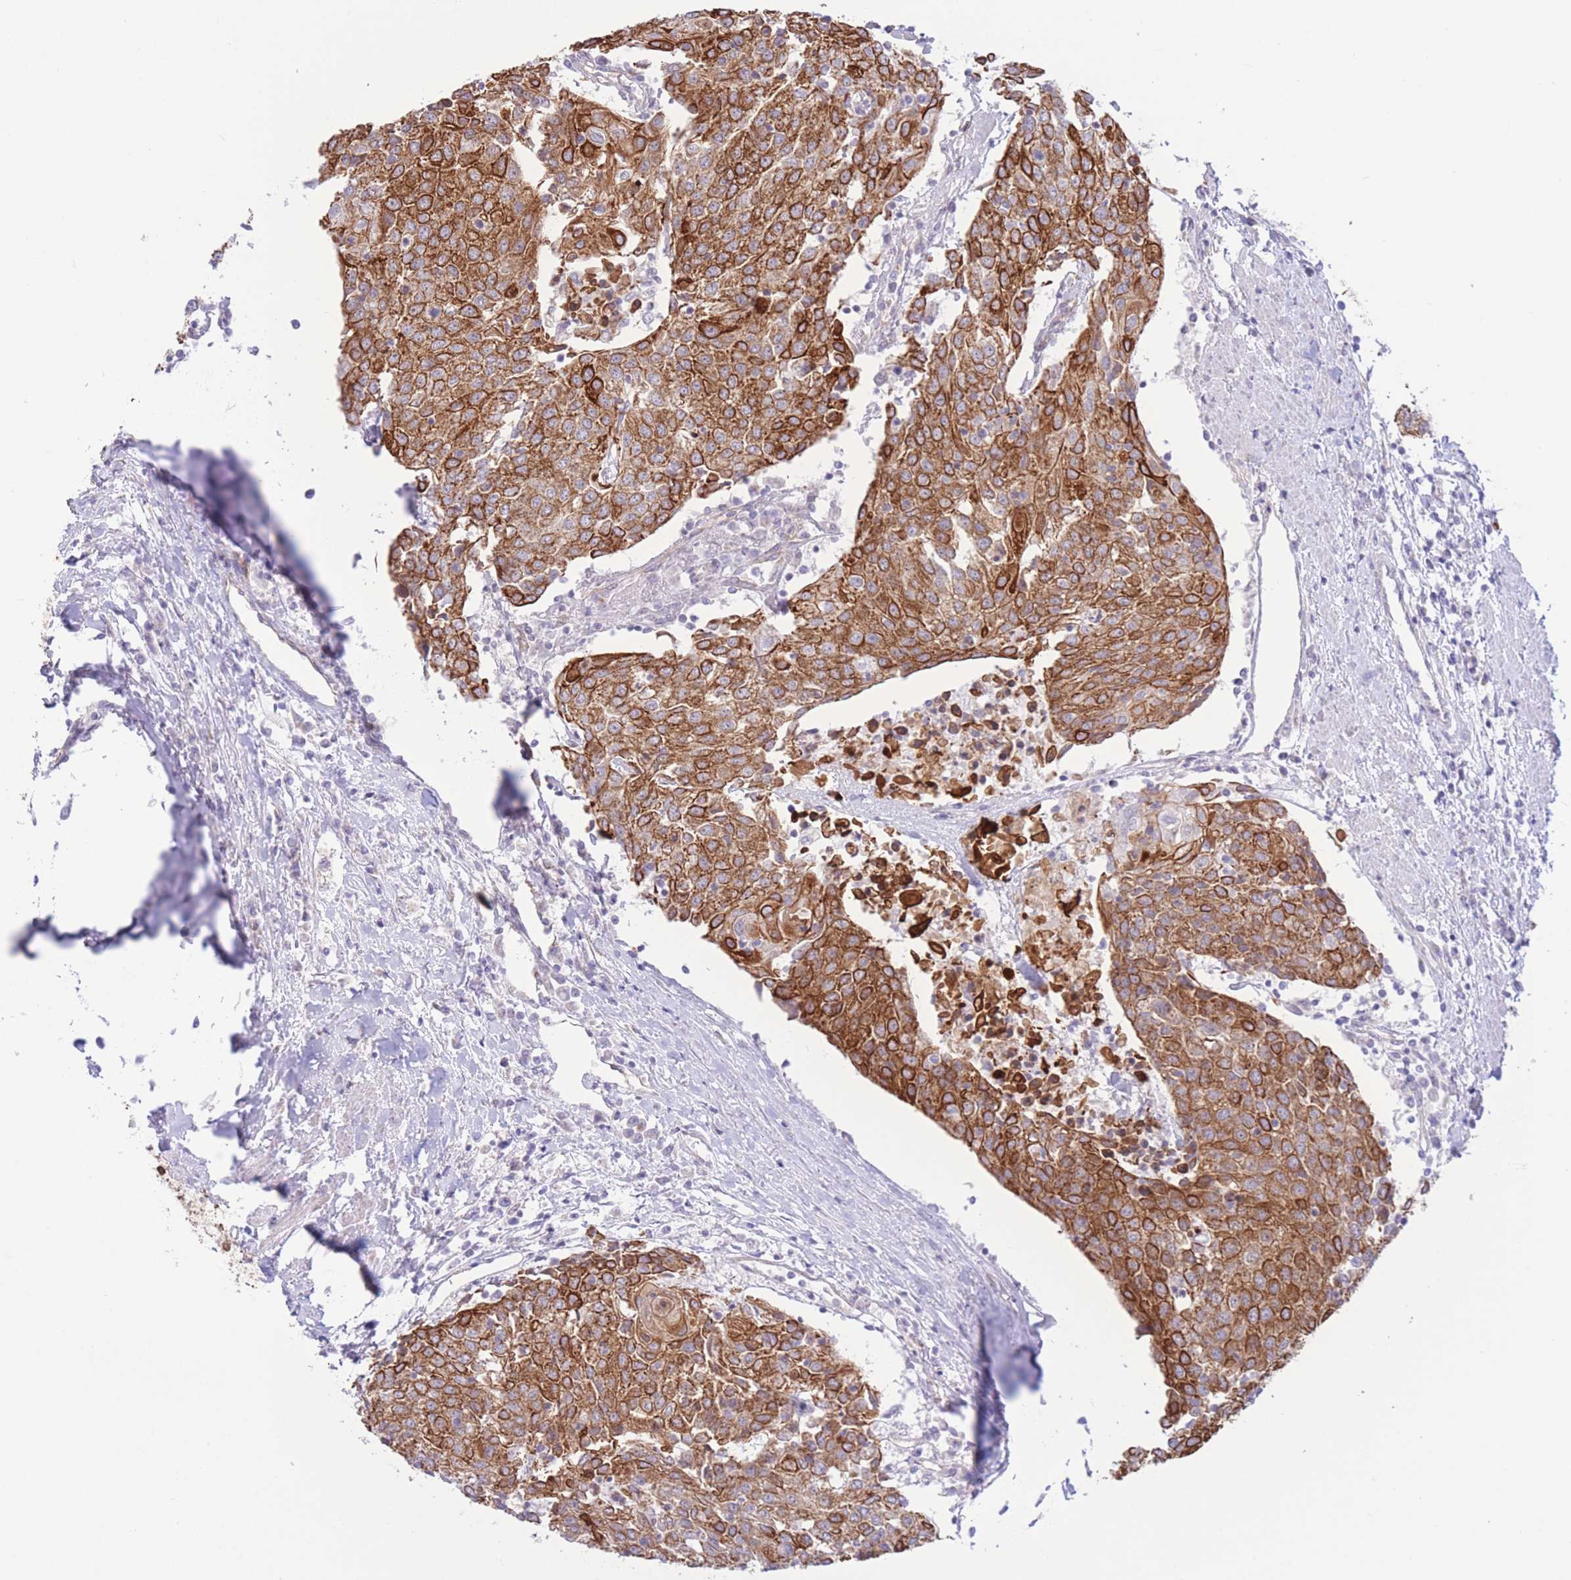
{"staining": {"intensity": "strong", "quantity": ">75%", "location": "cytoplasmic/membranous"}, "tissue": "urothelial cancer", "cell_type": "Tumor cells", "image_type": "cancer", "snomed": [{"axis": "morphology", "description": "Urothelial carcinoma, High grade"}, {"axis": "topography", "description": "Urinary bladder"}], "caption": "A high amount of strong cytoplasmic/membranous staining is present in about >75% of tumor cells in urothelial cancer tissue.", "gene": "MRPS31", "patient": {"sex": "female", "age": 85}}